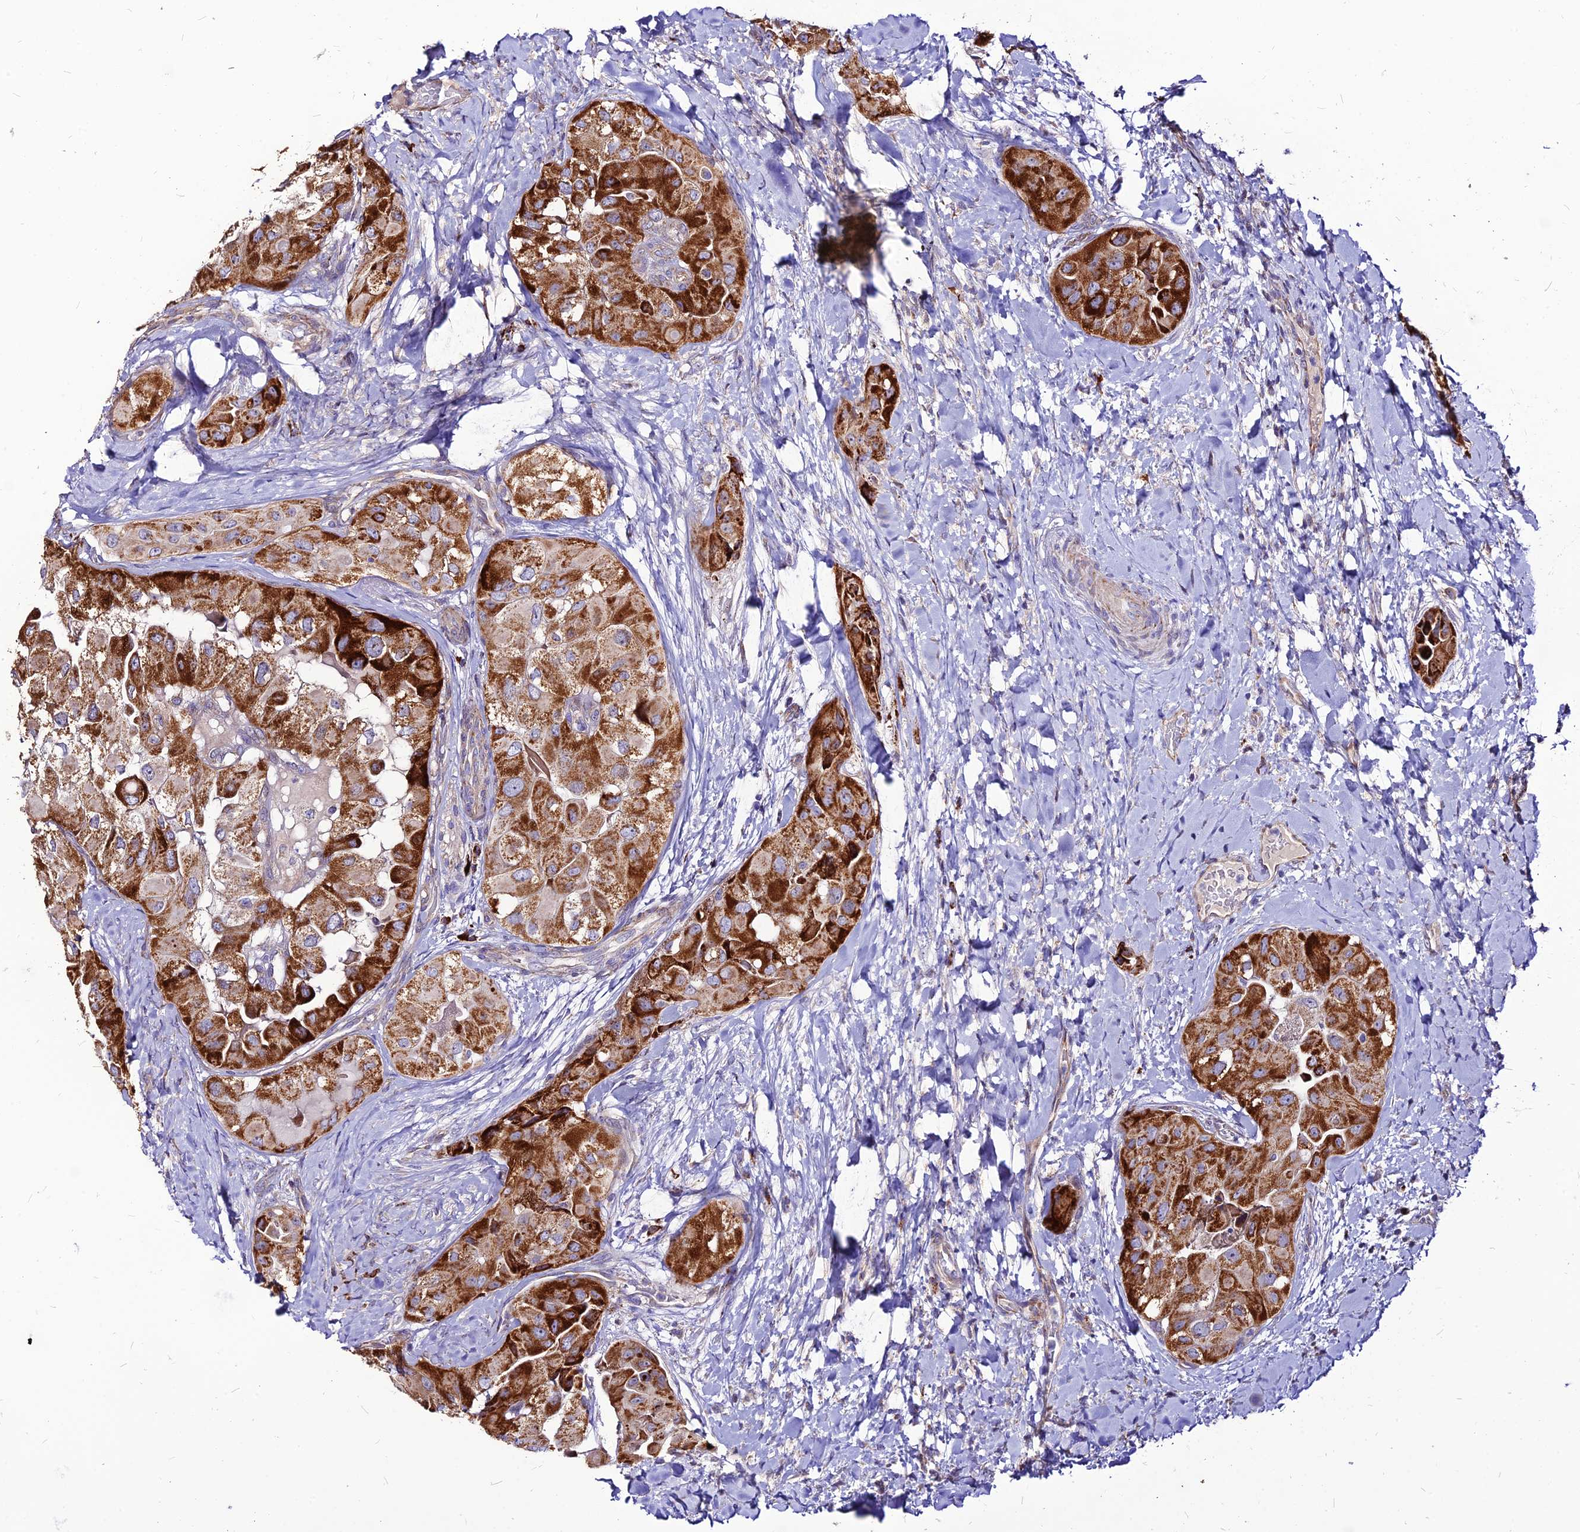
{"staining": {"intensity": "strong", "quantity": ">75%", "location": "cytoplasmic/membranous"}, "tissue": "thyroid cancer", "cell_type": "Tumor cells", "image_type": "cancer", "snomed": [{"axis": "morphology", "description": "Normal tissue, NOS"}, {"axis": "morphology", "description": "Papillary adenocarcinoma, NOS"}, {"axis": "topography", "description": "Thyroid gland"}], "caption": "A high-resolution photomicrograph shows immunohistochemistry (IHC) staining of thyroid cancer, which shows strong cytoplasmic/membranous staining in approximately >75% of tumor cells.", "gene": "ECI1", "patient": {"sex": "female", "age": 59}}